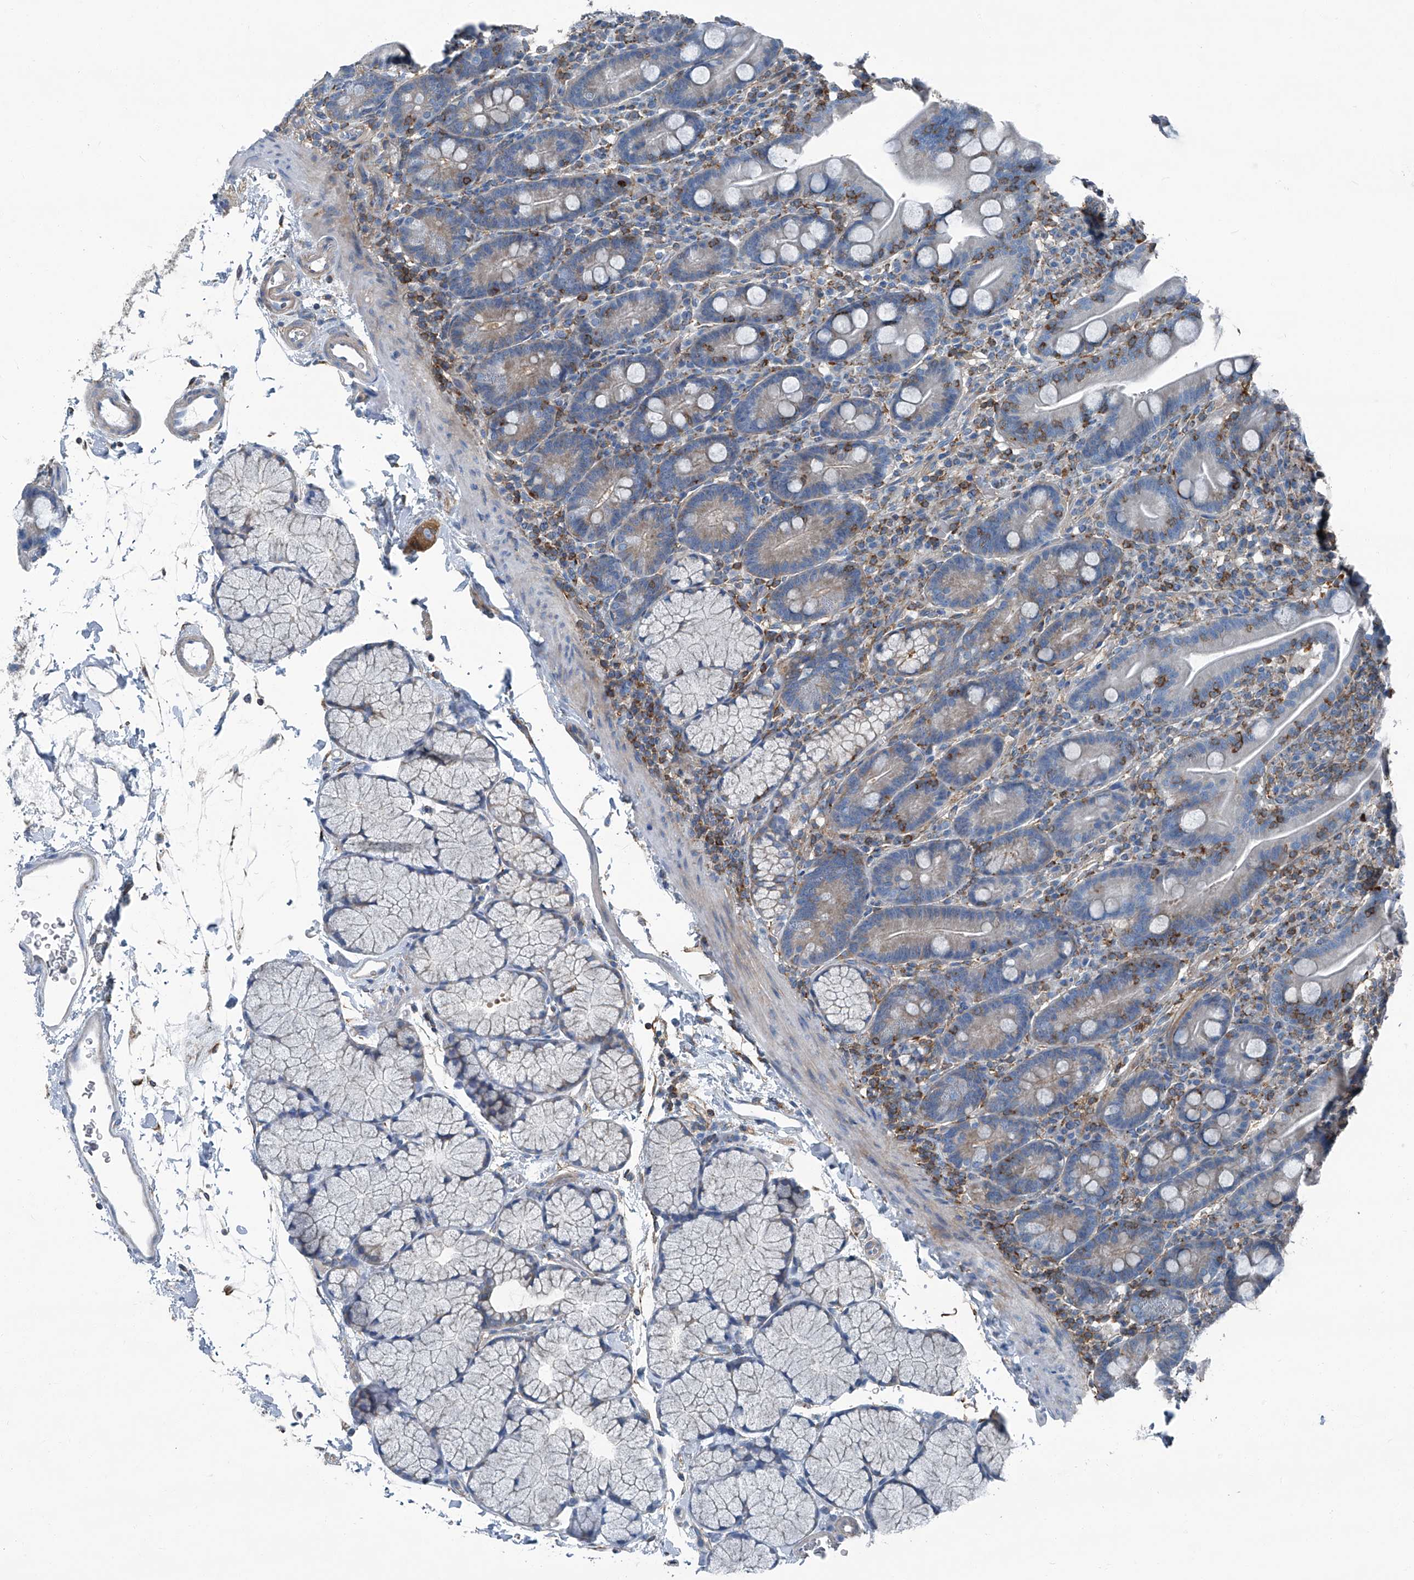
{"staining": {"intensity": "negative", "quantity": "none", "location": "none"}, "tissue": "duodenum", "cell_type": "Glandular cells", "image_type": "normal", "snomed": [{"axis": "morphology", "description": "Normal tissue, NOS"}, {"axis": "topography", "description": "Duodenum"}], "caption": "The IHC image has no significant expression in glandular cells of duodenum.", "gene": "SEPTIN7", "patient": {"sex": "male", "age": 35}}